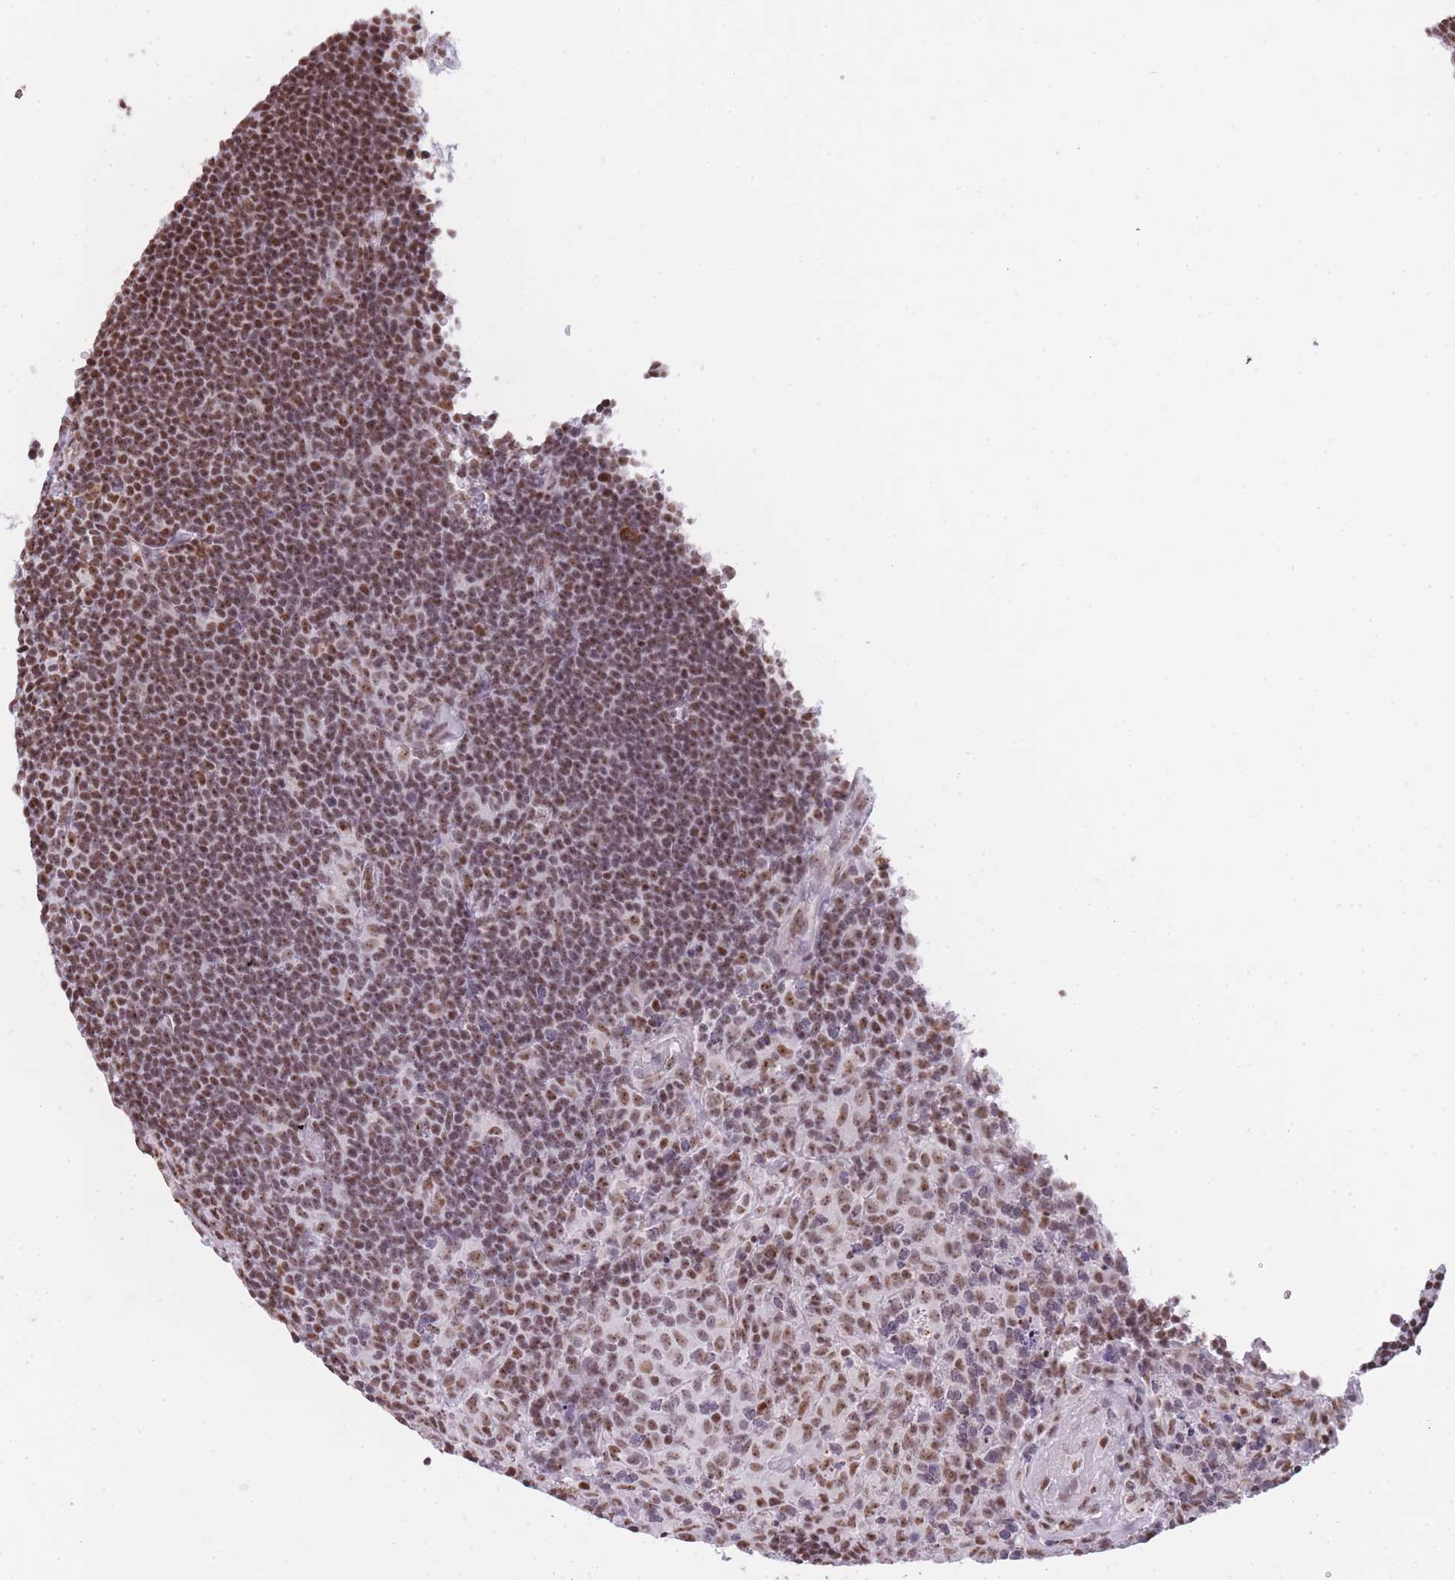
{"staining": {"intensity": "moderate", "quantity": ">75%", "location": "nuclear"}, "tissue": "lymphoma", "cell_type": "Tumor cells", "image_type": "cancer", "snomed": [{"axis": "morphology", "description": "Hodgkin's disease, NOS"}, {"axis": "topography", "description": "Lymph node"}], "caption": "Human Hodgkin's disease stained for a protein (brown) exhibits moderate nuclear positive expression in about >75% of tumor cells.", "gene": "EVC2", "patient": {"sex": "female", "age": 57}}